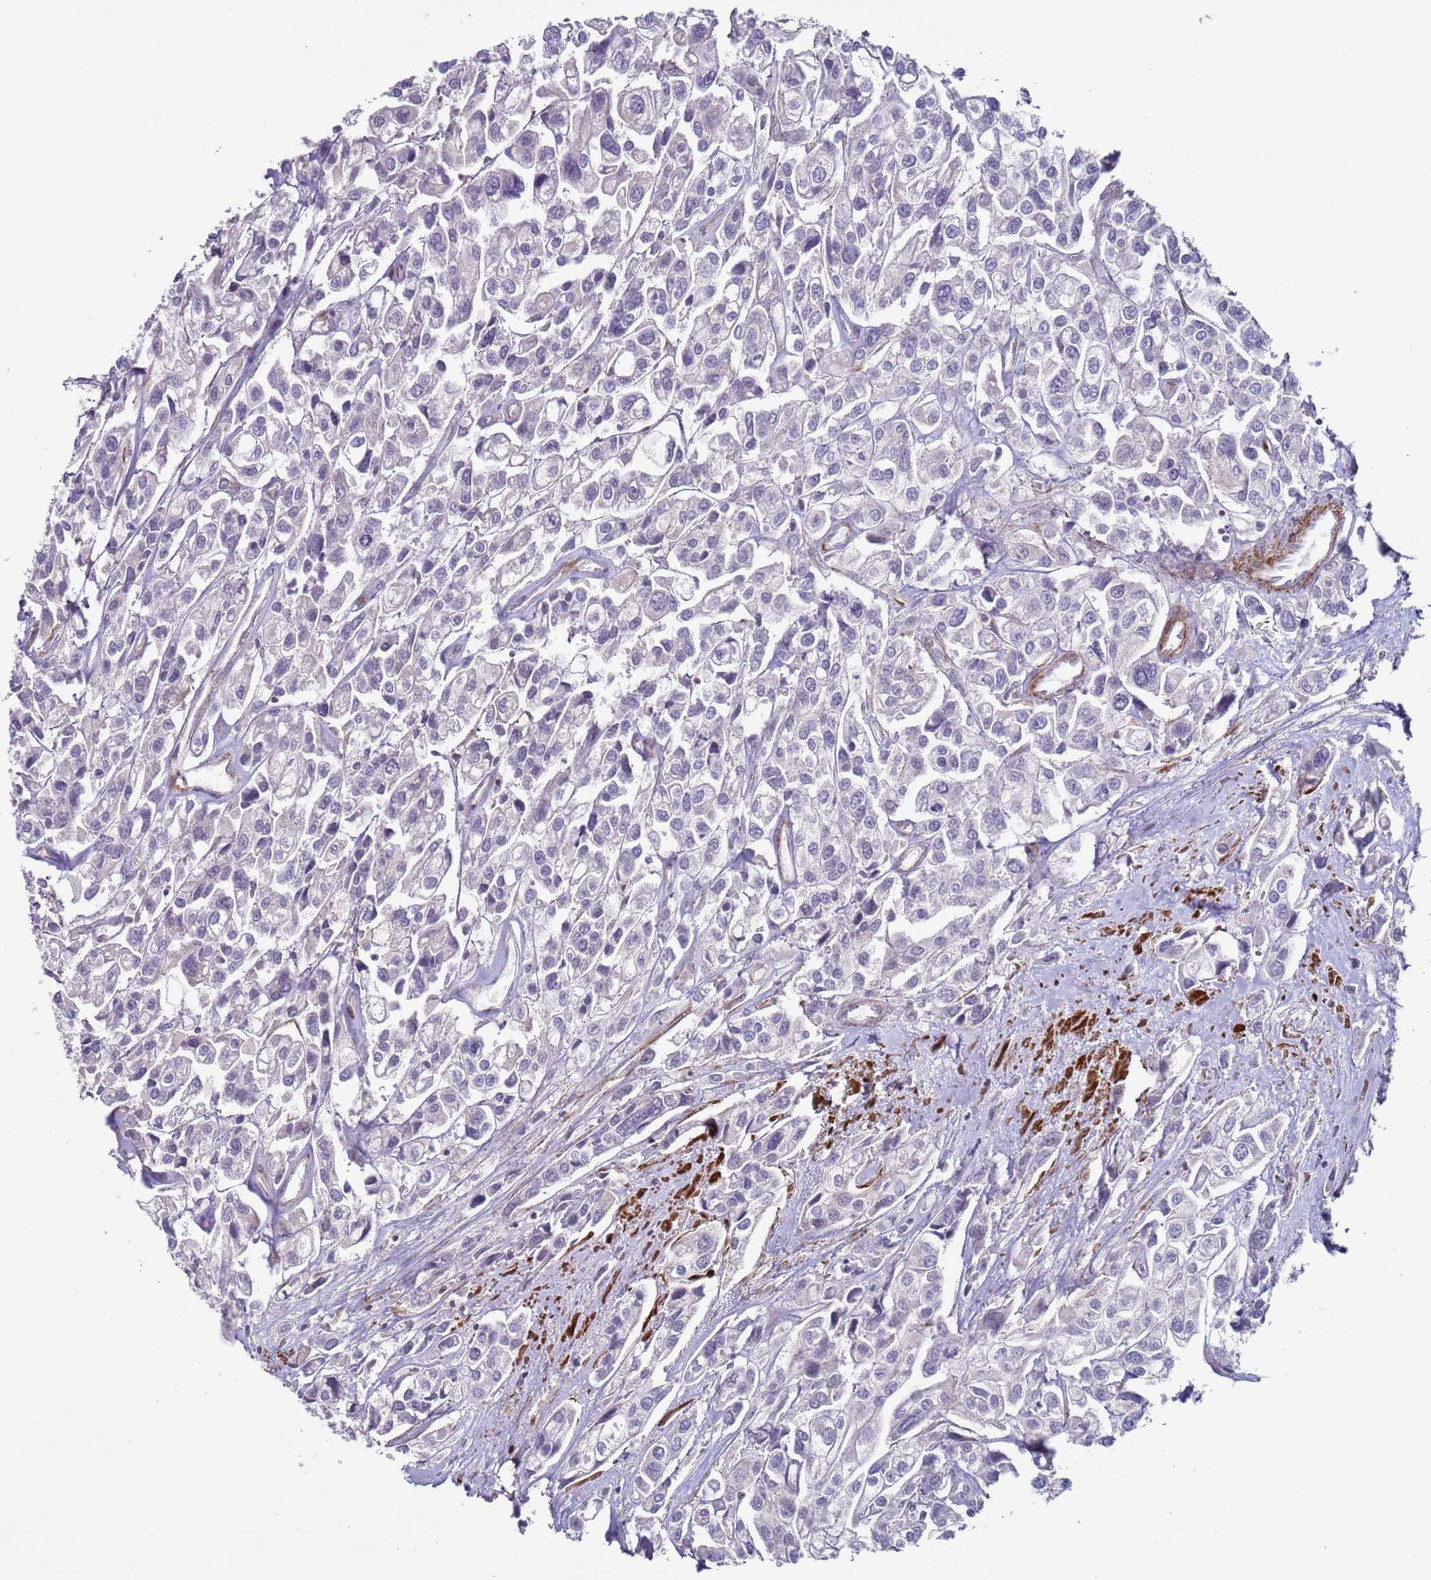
{"staining": {"intensity": "negative", "quantity": "none", "location": "none"}, "tissue": "urothelial cancer", "cell_type": "Tumor cells", "image_type": "cancer", "snomed": [{"axis": "morphology", "description": "Urothelial carcinoma, High grade"}, {"axis": "topography", "description": "Urinary bladder"}], "caption": "High power microscopy histopathology image of an immunohistochemistry micrograph of urothelial cancer, revealing no significant expression in tumor cells. The staining is performed using DAB (3,3'-diaminobenzidine) brown chromogen with nuclei counter-stained in using hematoxylin.", "gene": "SNAPC4", "patient": {"sex": "male", "age": 67}}